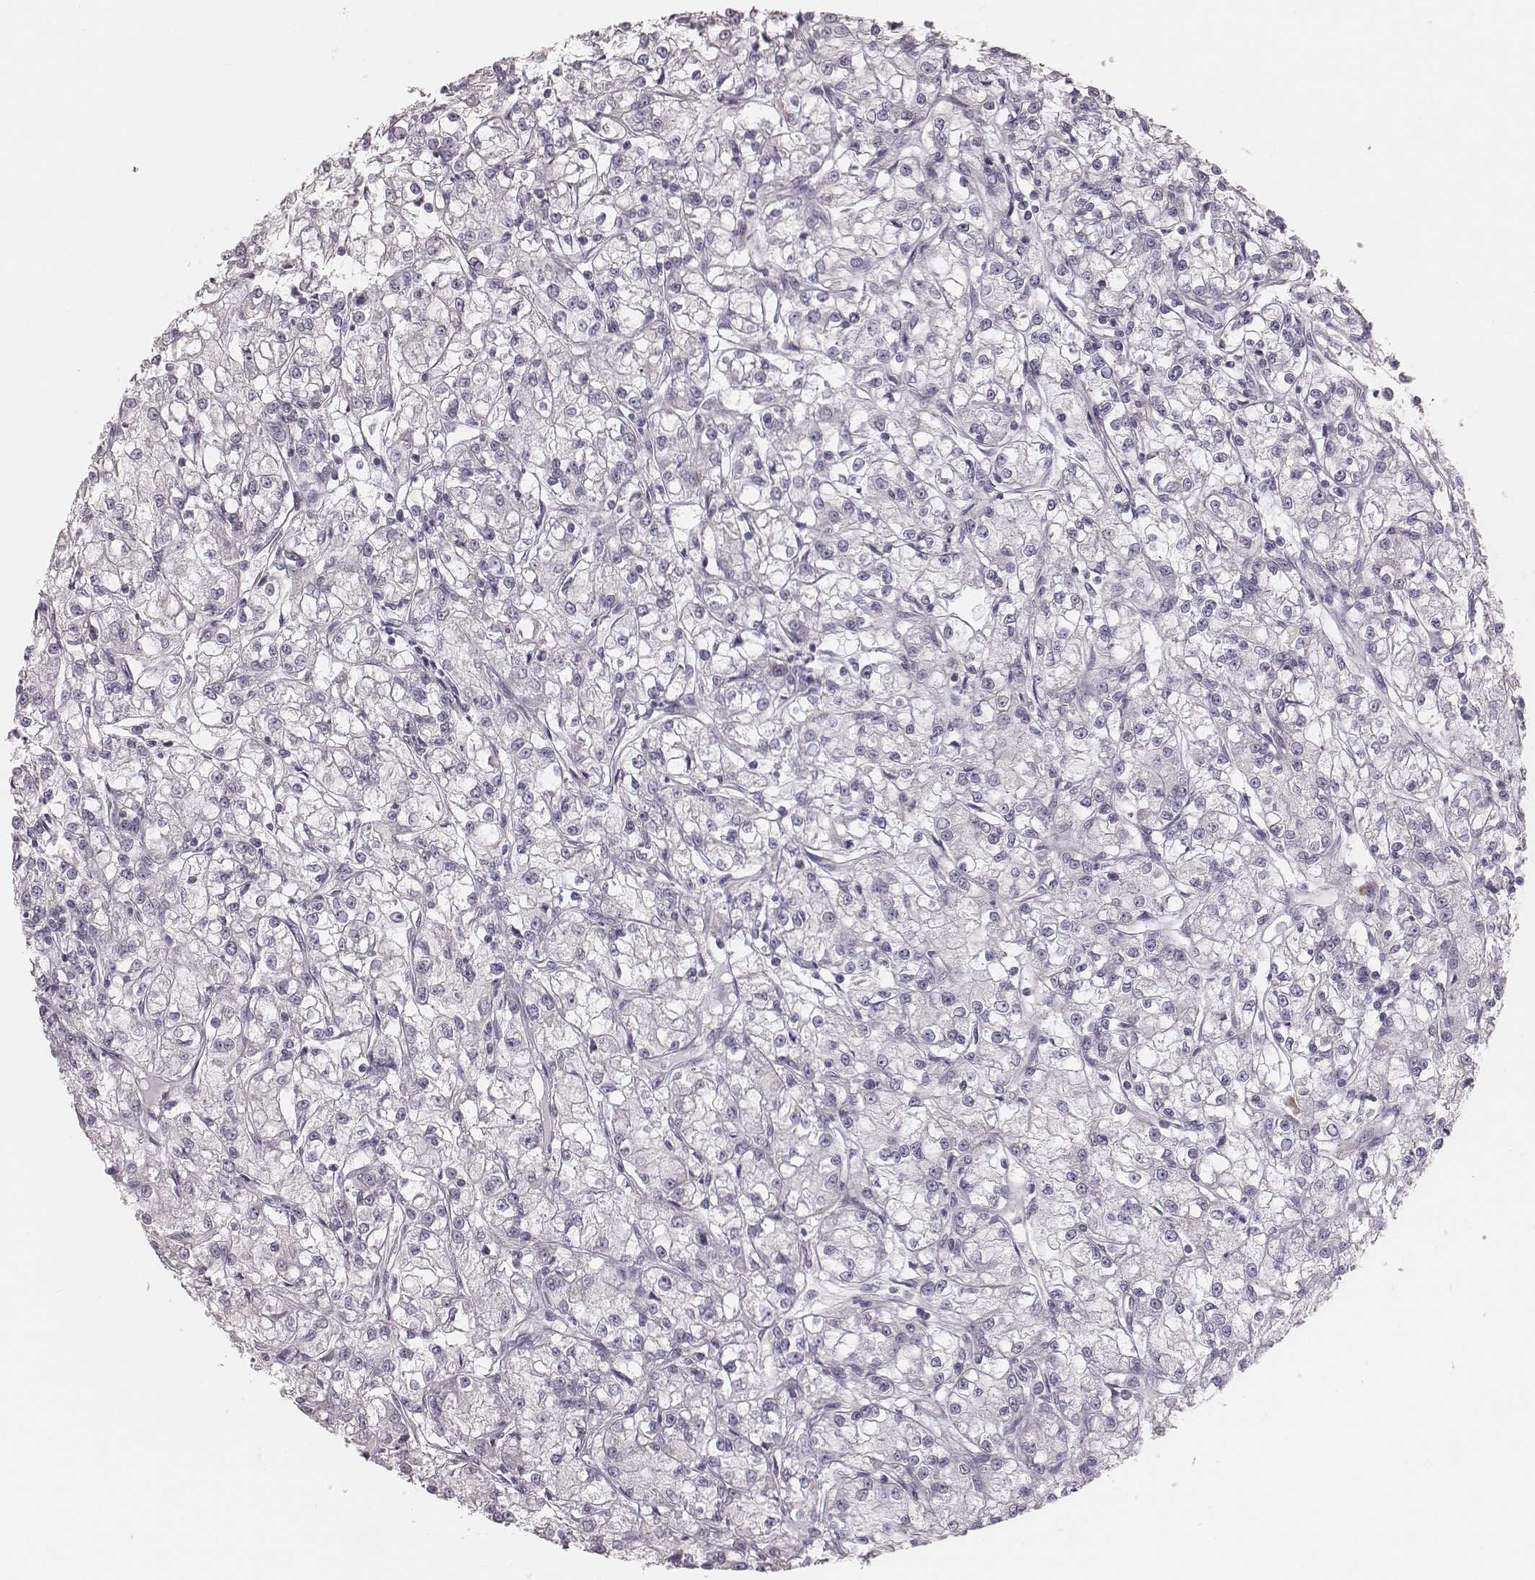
{"staining": {"intensity": "negative", "quantity": "none", "location": "none"}, "tissue": "renal cancer", "cell_type": "Tumor cells", "image_type": "cancer", "snomed": [{"axis": "morphology", "description": "Adenocarcinoma, NOS"}, {"axis": "topography", "description": "Kidney"}], "caption": "An immunohistochemistry photomicrograph of adenocarcinoma (renal) is shown. There is no staining in tumor cells of adenocarcinoma (renal).", "gene": "KIF5C", "patient": {"sex": "female", "age": 59}}